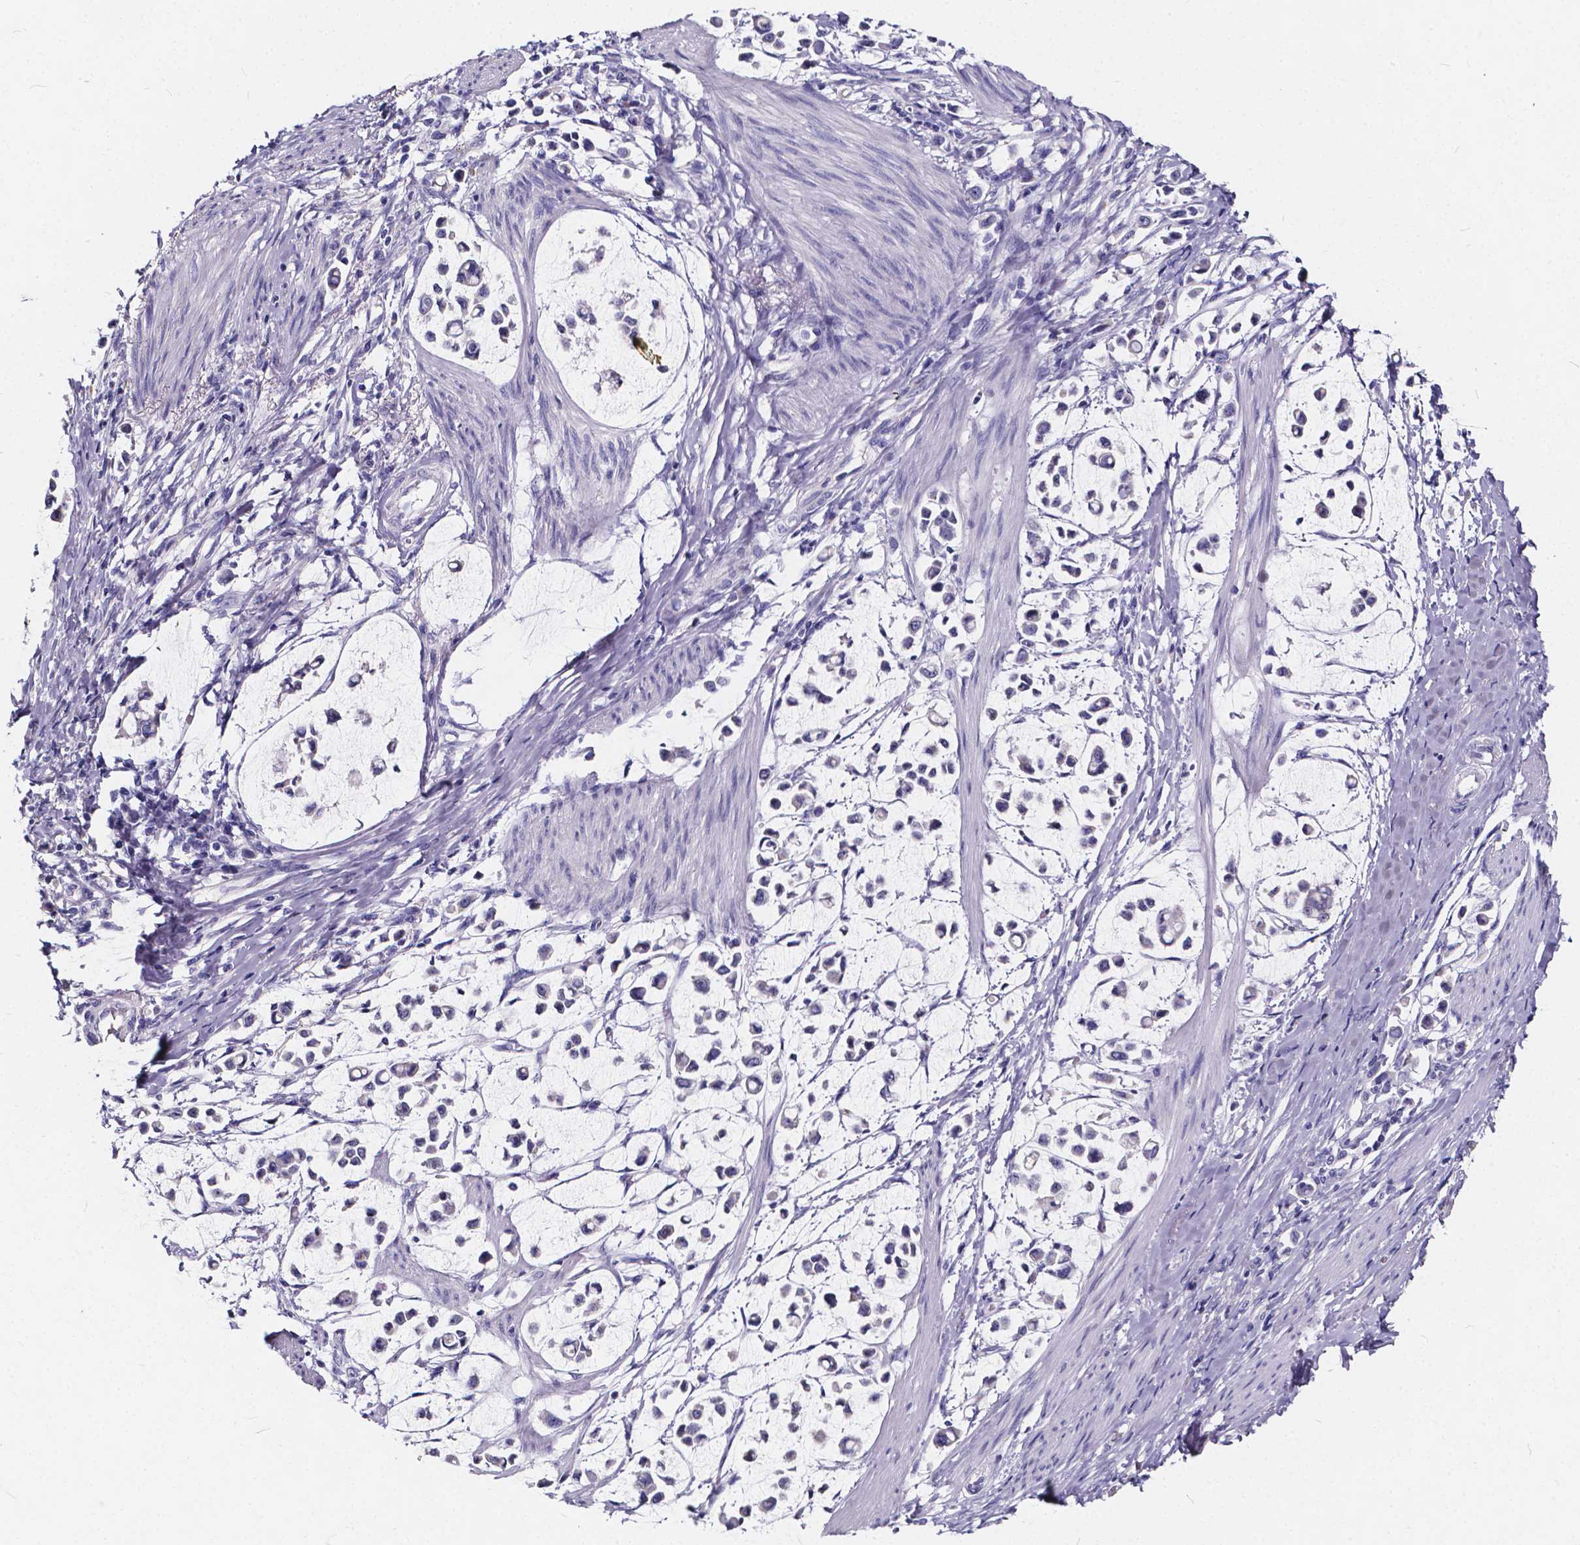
{"staining": {"intensity": "negative", "quantity": "none", "location": "none"}, "tissue": "stomach cancer", "cell_type": "Tumor cells", "image_type": "cancer", "snomed": [{"axis": "morphology", "description": "Adenocarcinoma, NOS"}, {"axis": "topography", "description": "Stomach"}], "caption": "This is an immunohistochemistry micrograph of adenocarcinoma (stomach). There is no expression in tumor cells.", "gene": "SPEF2", "patient": {"sex": "male", "age": 82}}